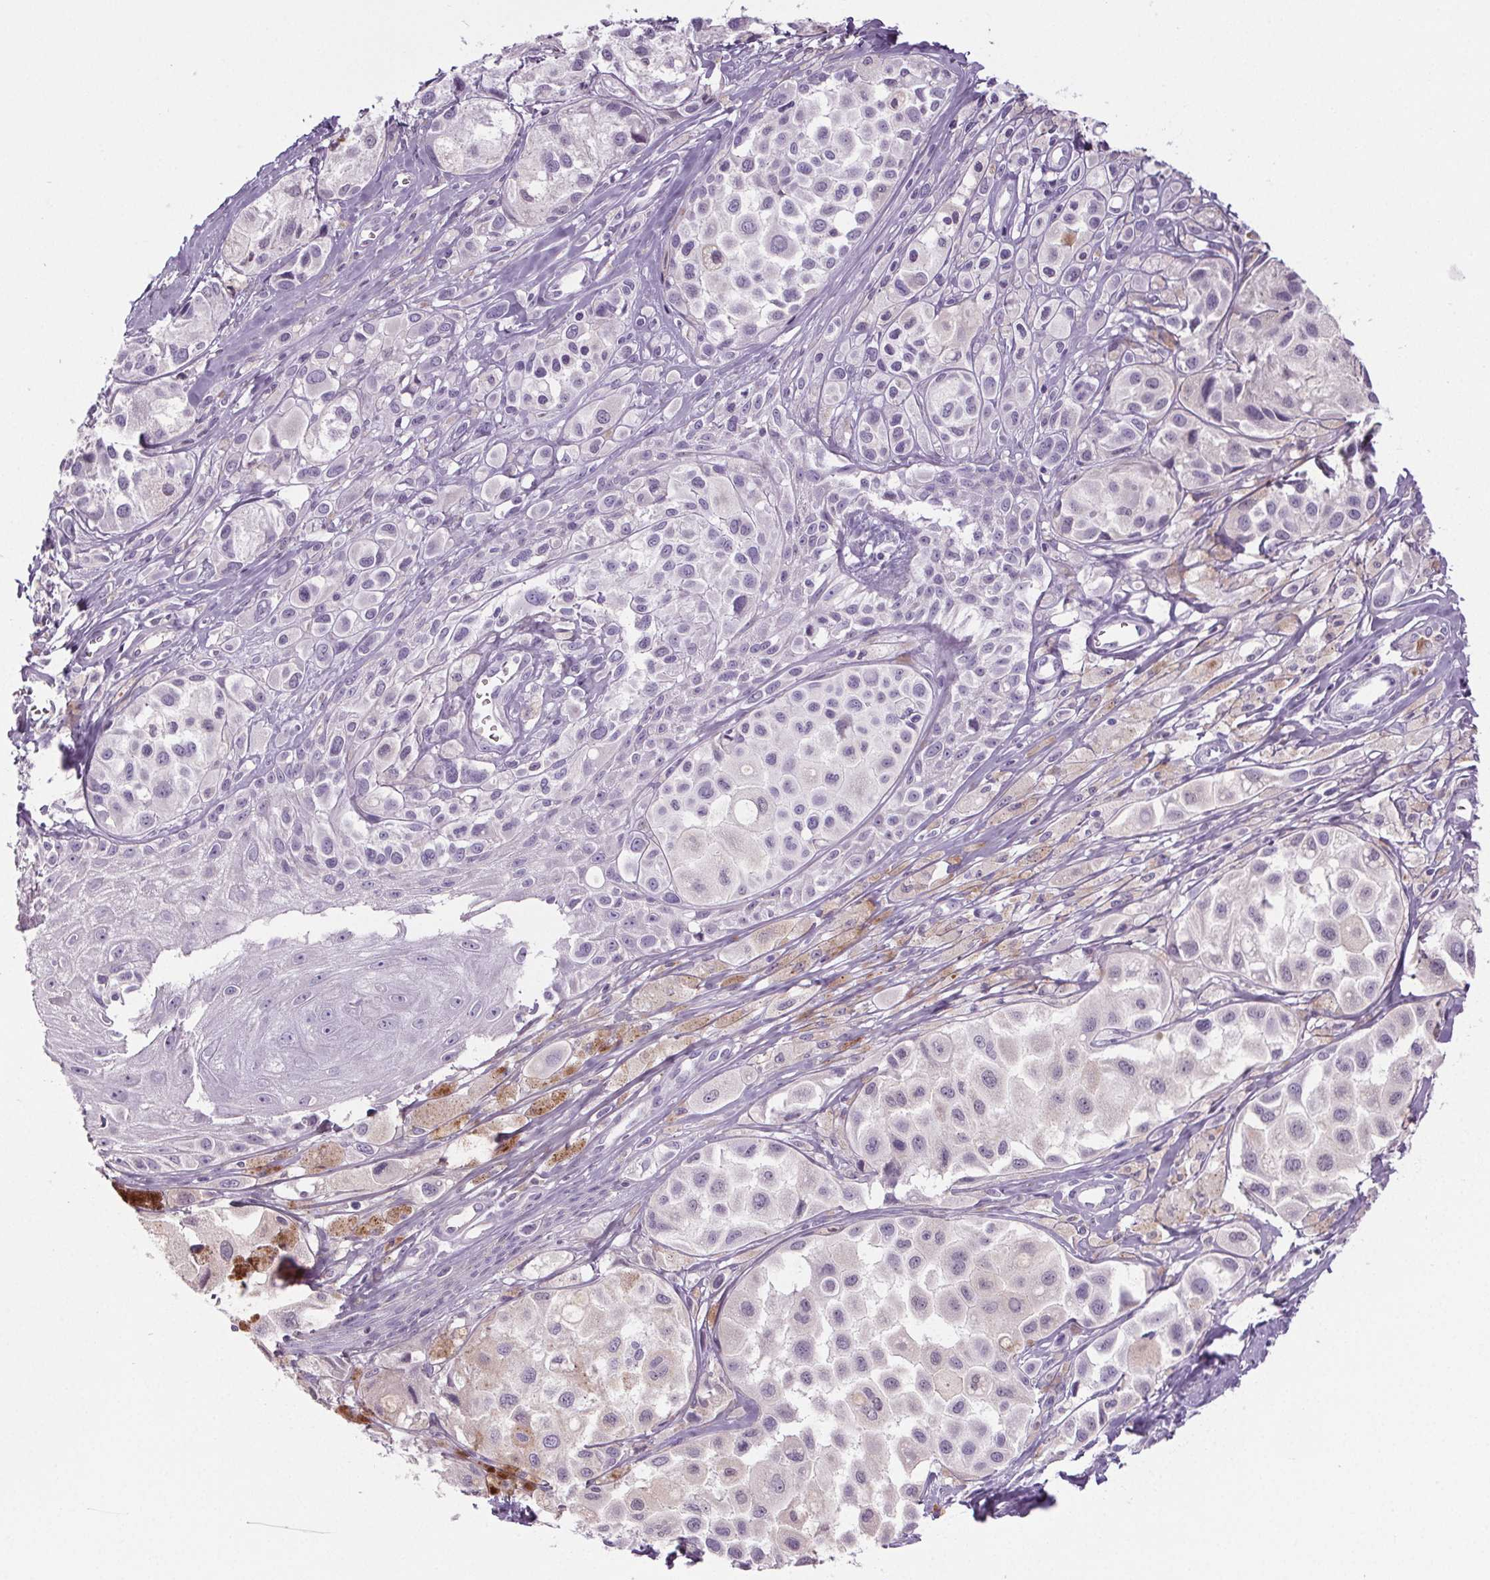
{"staining": {"intensity": "negative", "quantity": "none", "location": "none"}, "tissue": "melanoma", "cell_type": "Tumor cells", "image_type": "cancer", "snomed": [{"axis": "morphology", "description": "Malignant melanoma, NOS"}, {"axis": "topography", "description": "Skin"}], "caption": "Malignant melanoma stained for a protein using immunohistochemistry displays no expression tumor cells.", "gene": "CD5L", "patient": {"sex": "male", "age": 77}}